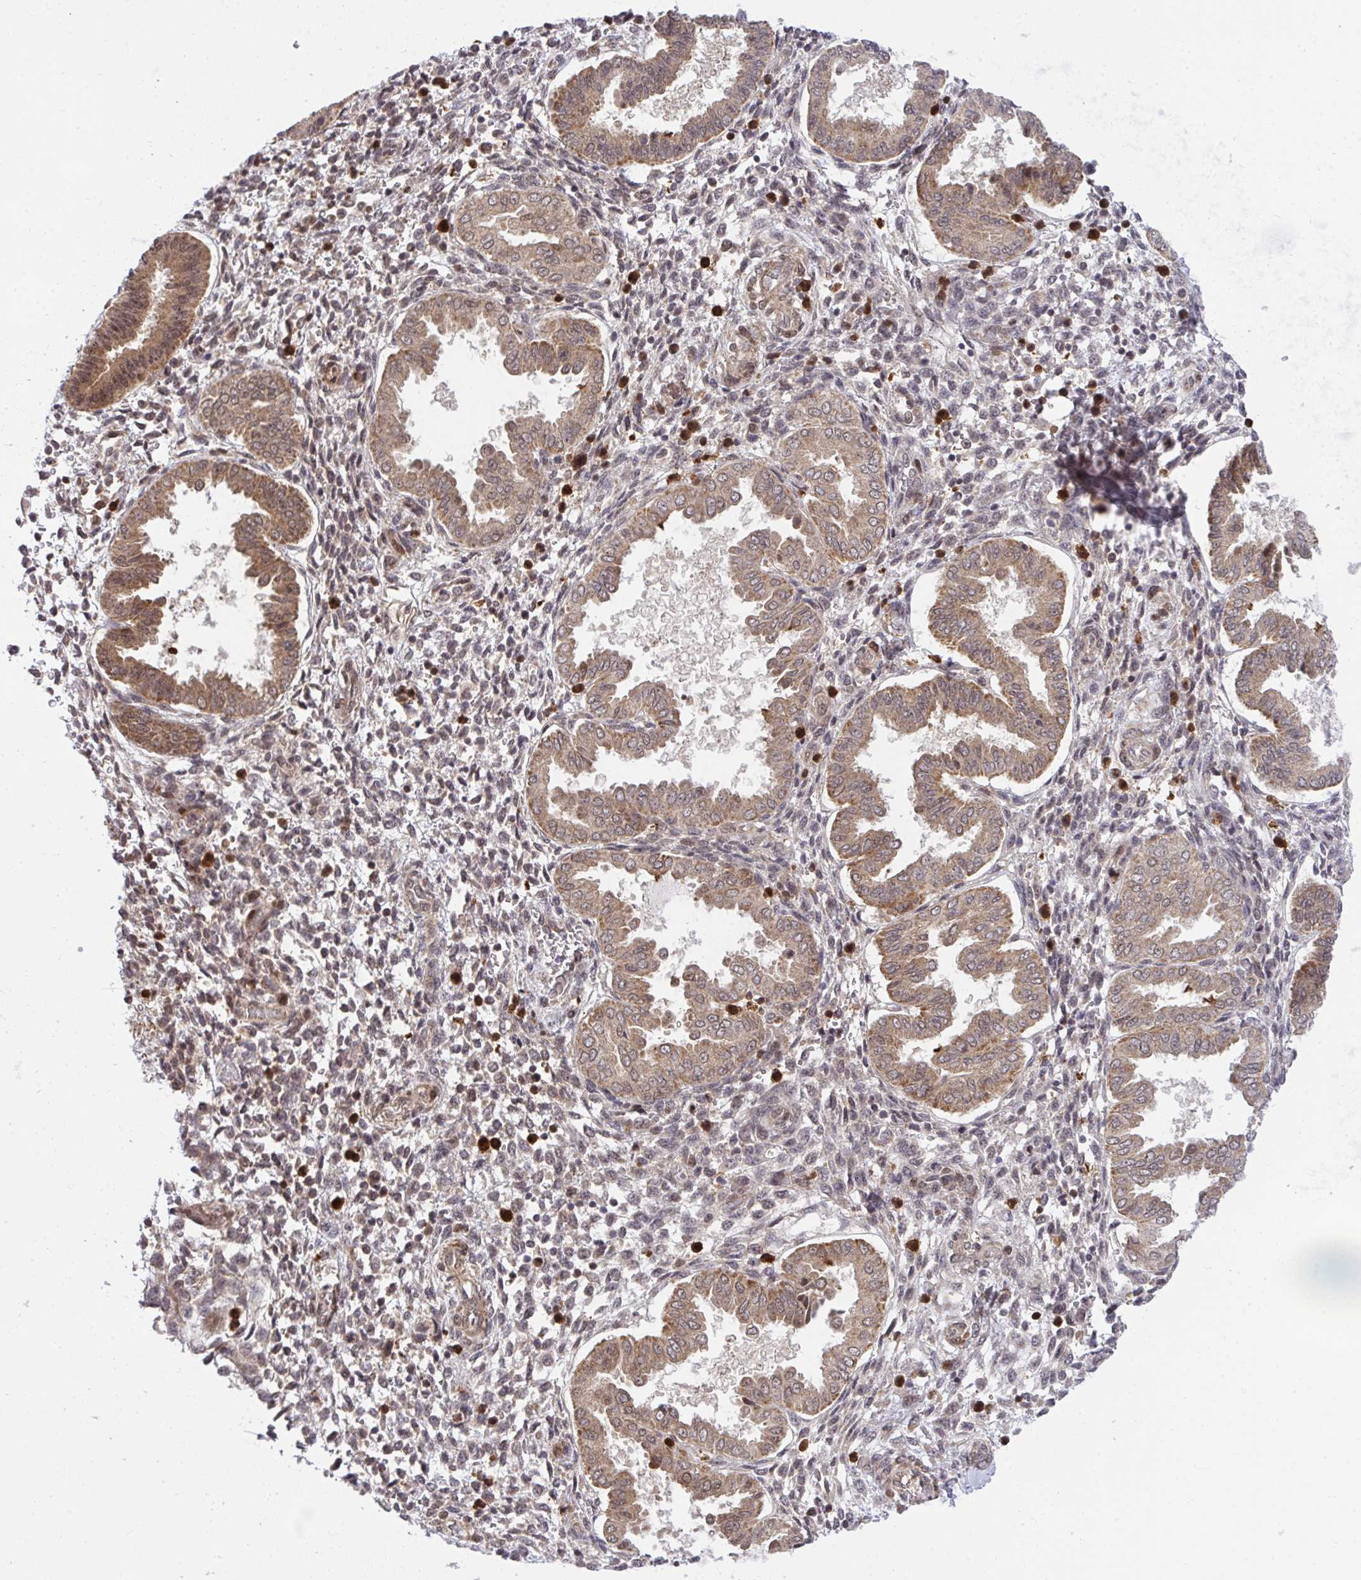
{"staining": {"intensity": "strong", "quantity": "25%-75%", "location": "cytoplasmic/membranous"}, "tissue": "endometrium", "cell_type": "Cells in endometrial stroma", "image_type": "normal", "snomed": [{"axis": "morphology", "description": "Normal tissue, NOS"}, {"axis": "topography", "description": "Endometrium"}], "caption": "A brown stain labels strong cytoplasmic/membranous expression of a protein in cells in endometrial stroma of benign endometrium. The protein of interest is shown in brown color, while the nuclei are stained blue.", "gene": "ERI1", "patient": {"sex": "female", "age": 24}}